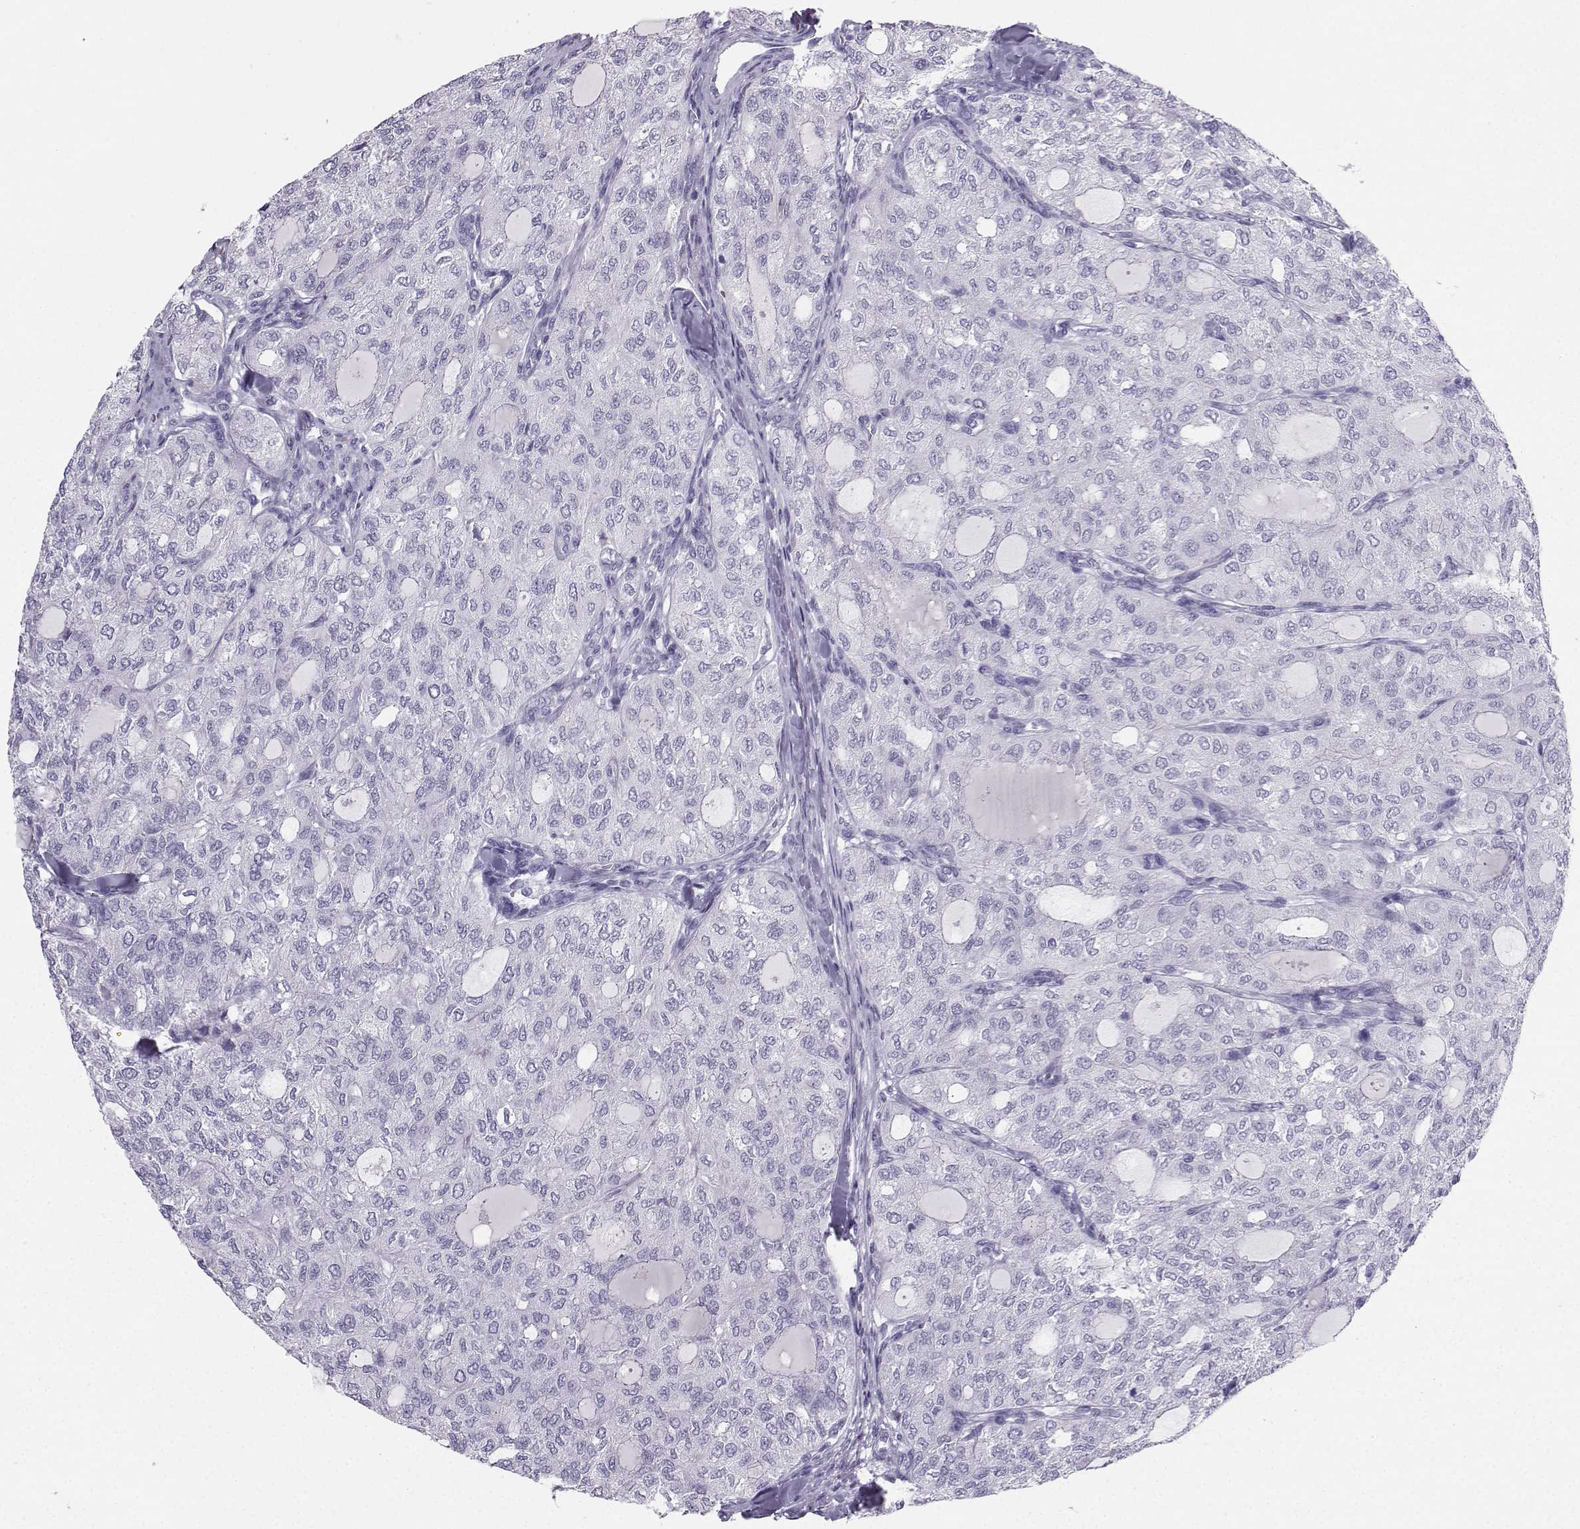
{"staining": {"intensity": "negative", "quantity": "none", "location": "none"}, "tissue": "thyroid cancer", "cell_type": "Tumor cells", "image_type": "cancer", "snomed": [{"axis": "morphology", "description": "Follicular adenoma carcinoma, NOS"}, {"axis": "topography", "description": "Thyroid gland"}], "caption": "Tumor cells are negative for brown protein staining in thyroid follicular adenoma carcinoma. The staining is performed using DAB brown chromogen with nuclei counter-stained in using hematoxylin.", "gene": "IQCD", "patient": {"sex": "male", "age": 75}}